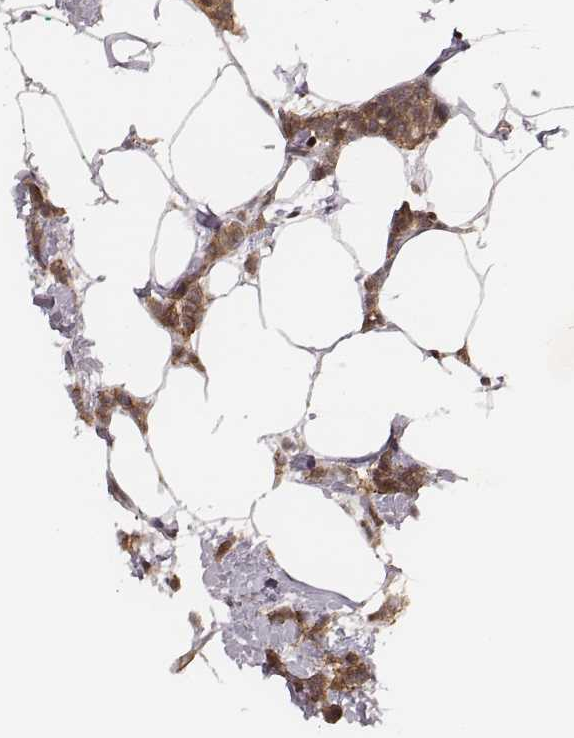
{"staining": {"intensity": "moderate", "quantity": ">75%", "location": "cytoplasmic/membranous"}, "tissue": "breast cancer", "cell_type": "Tumor cells", "image_type": "cancer", "snomed": [{"axis": "morphology", "description": "Duct carcinoma"}, {"axis": "topography", "description": "Breast"}], "caption": "Immunohistochemistry (IHC) staining of breast cancer (infiltrating ductal carcinoma), which displays medium levels of moderate cytoplasmic/membranous positivity in approximately >75% of tumor cells indicating moderate cytoplasmic/membranous protein expression. The staining was performed using DAB (3,3'-diaminobenzidine) (brown) for protein detection and nuclei were counterstained in hematoxylin (blue).", "gene": "WDR59", "patient": {"sex": "female", "age": 40}}